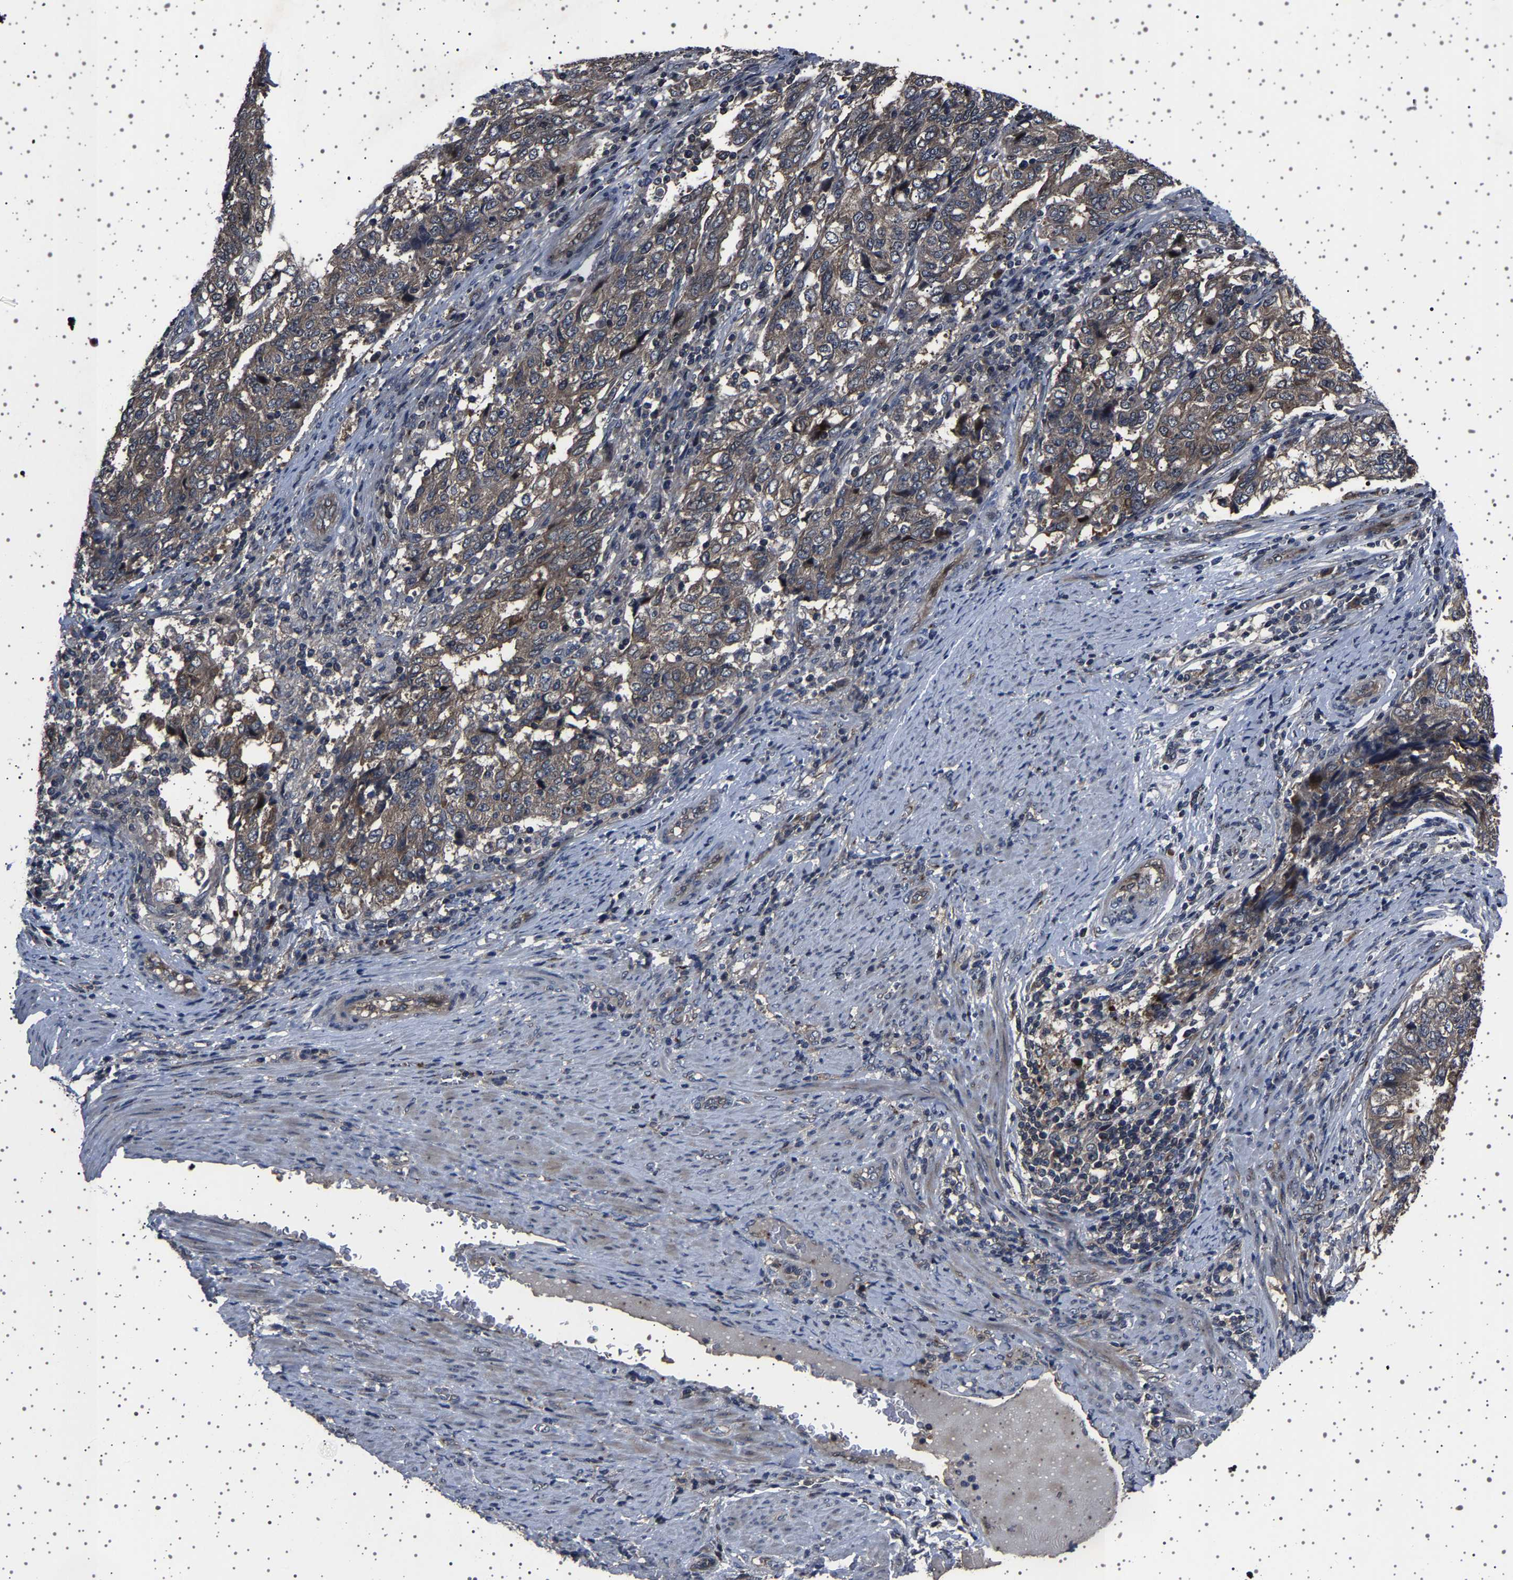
{"staining": {"intensity": "weak", "quantity": "25%-75%", "location": "cytoplasmic/membranous"}, "tissue": "endometrial cancer", "cell_type": "Tumor cells", "image_type": "cancer", "snomed": [{"axis": "morphology", "description": "Adenocarcinoma, NOS"}, {"axis": "topography", "description": "Endometrium"}], "caption": "Protein staining exhibits weak cytoplasmic/membranous expression in approximately 25%-75% of tumor cells in endometrial cancer.", "gene": "NCKAP1", "patient": {"sex": "female", "age": 80}}